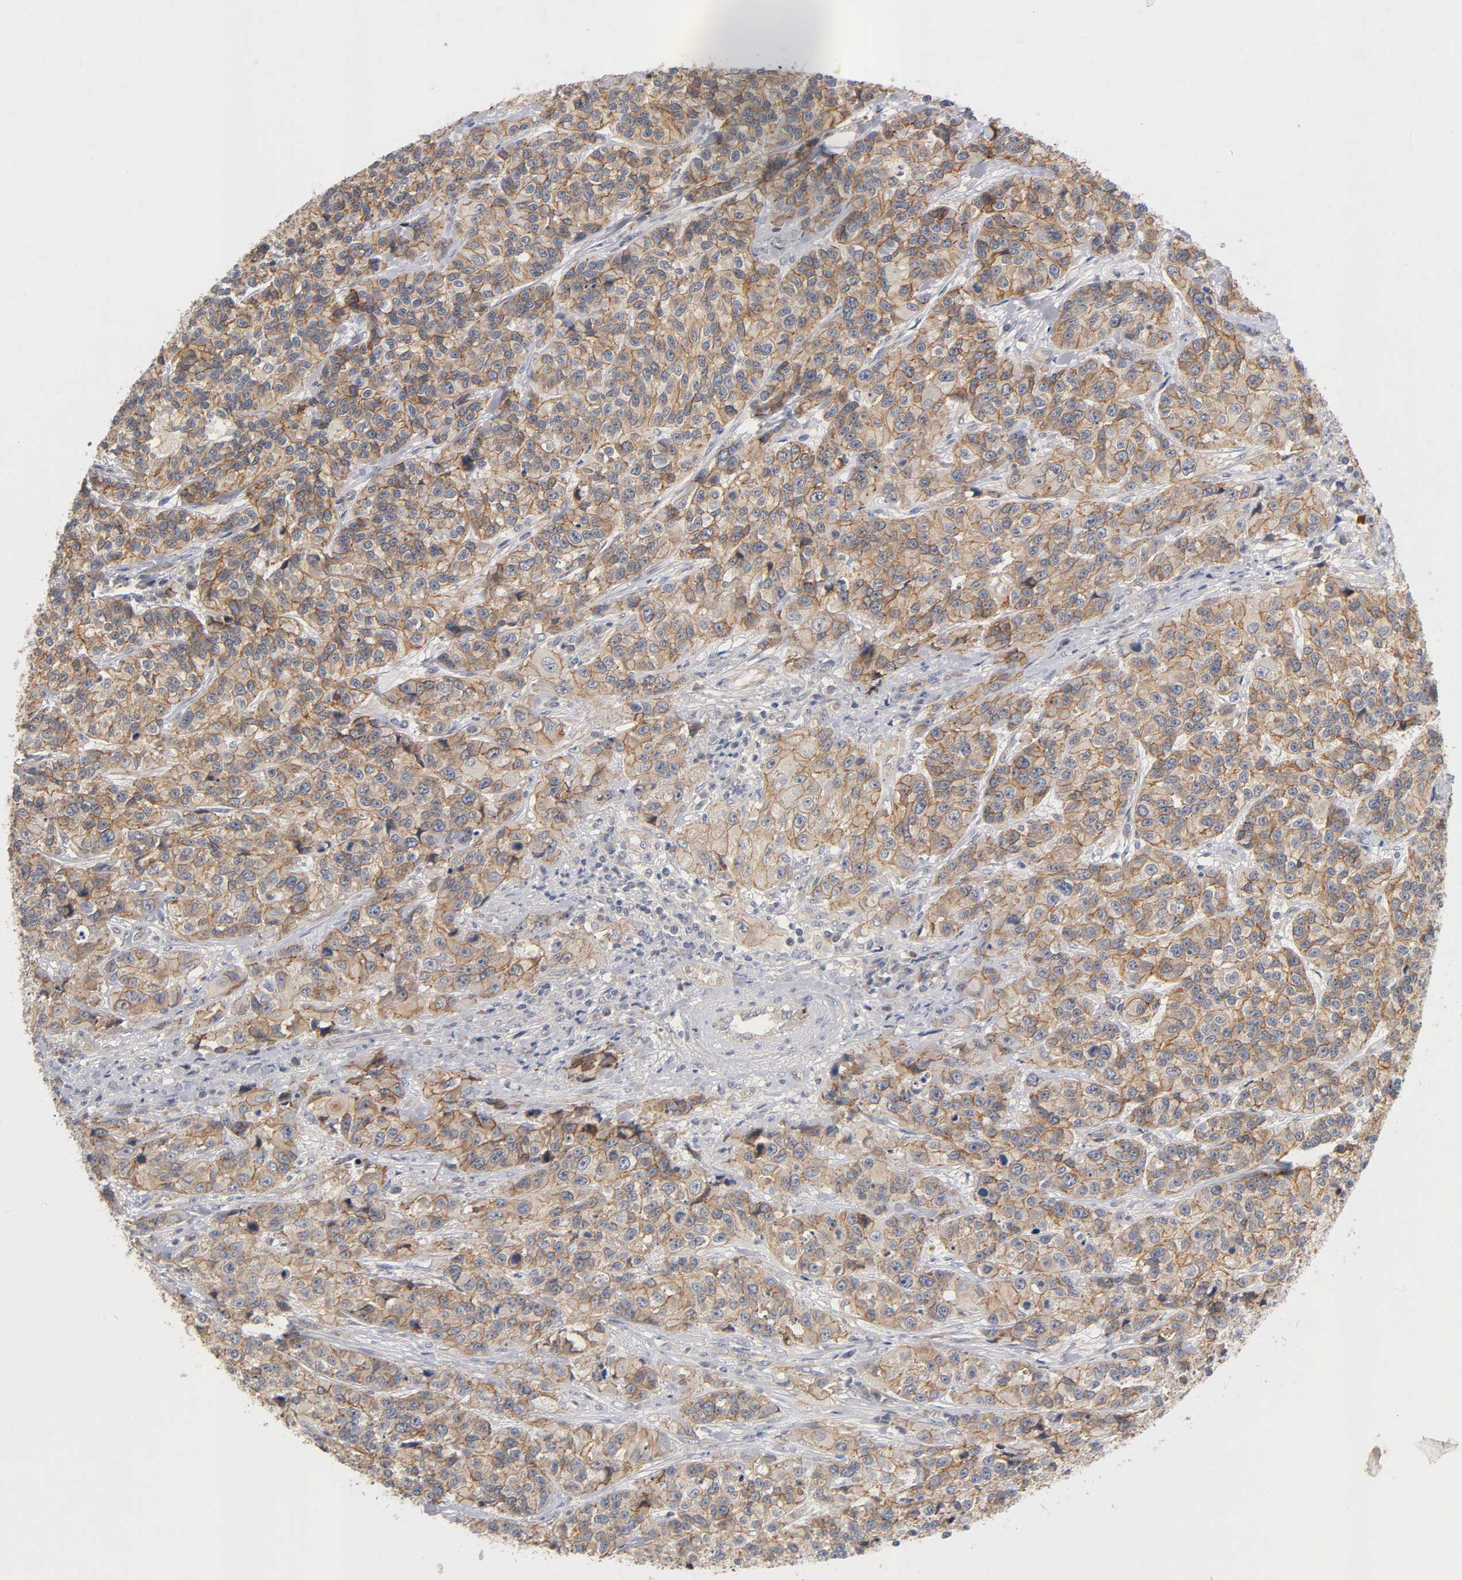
{"staining": {"intensity": "moderate", "quantity": ">75%", "location": "cytoplasmic/membranous"}, "tissue": "urothelial cancer", "cell_type": "Tumor cells", "image_type": "cancer", "snomed": [{"axis": "morphology", "description": "Urothelial carcinoma, High grade"}, {"axis": "topography", "description": "Urinary bladder"}], "caption": "Urothelial cancer was stained to show a protein in brown. There is medium levels of moderate cytoplasmic/membranous expression in approximately >75% of tumor cells. The protein of interest is stained brown, and the nuclei are stained in blue (DAB IHC with brightfield microscopy, high magnification).", "gene": "PDZD11", "patient": {"sex": "female", "age": 81}}